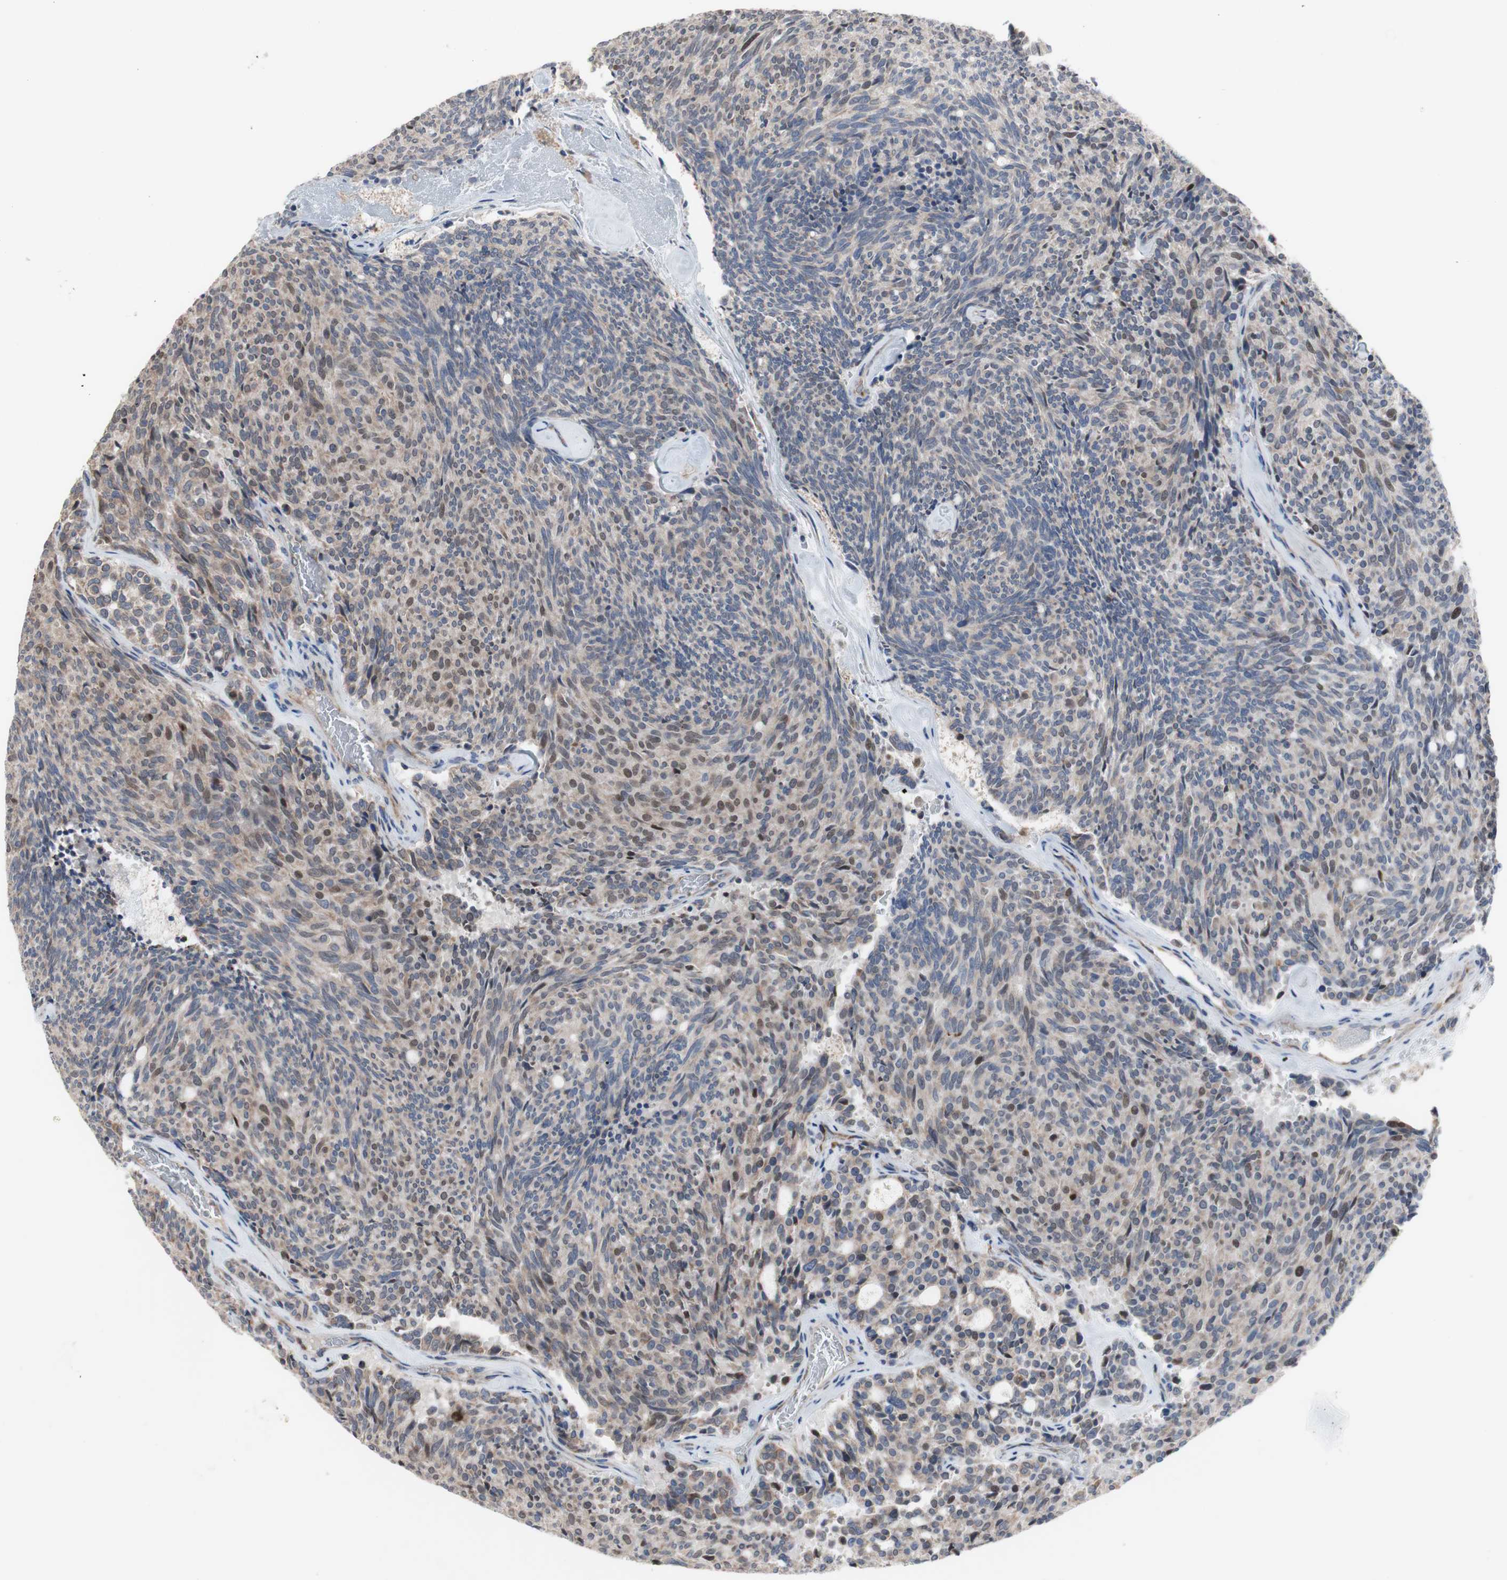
{"staining": {"intensity": "moderate", "quantity": "25%-75%", "location": "cytoplasmic/membranous,nuclear"}, "tissue": "carcinoid", "cell_type": "Tumor cells", "image_type": "cancer", "snomed": [{"axis": "morphology", "description": "Carcinoid, malignant, NOS"}, {"axis": "topography", "description": "Pancreas"}], "caption": "Protein staining exhibits moderate cytoplasmic/membranous and nuclear positivity in approximately 25%-75% of tumor cells in carcinoid. Immunohistochemistry stains the protein in brown and the nuclei are stained blue.", "gene": "TTC14", "patient": {"sex": "female", "age": 54}}